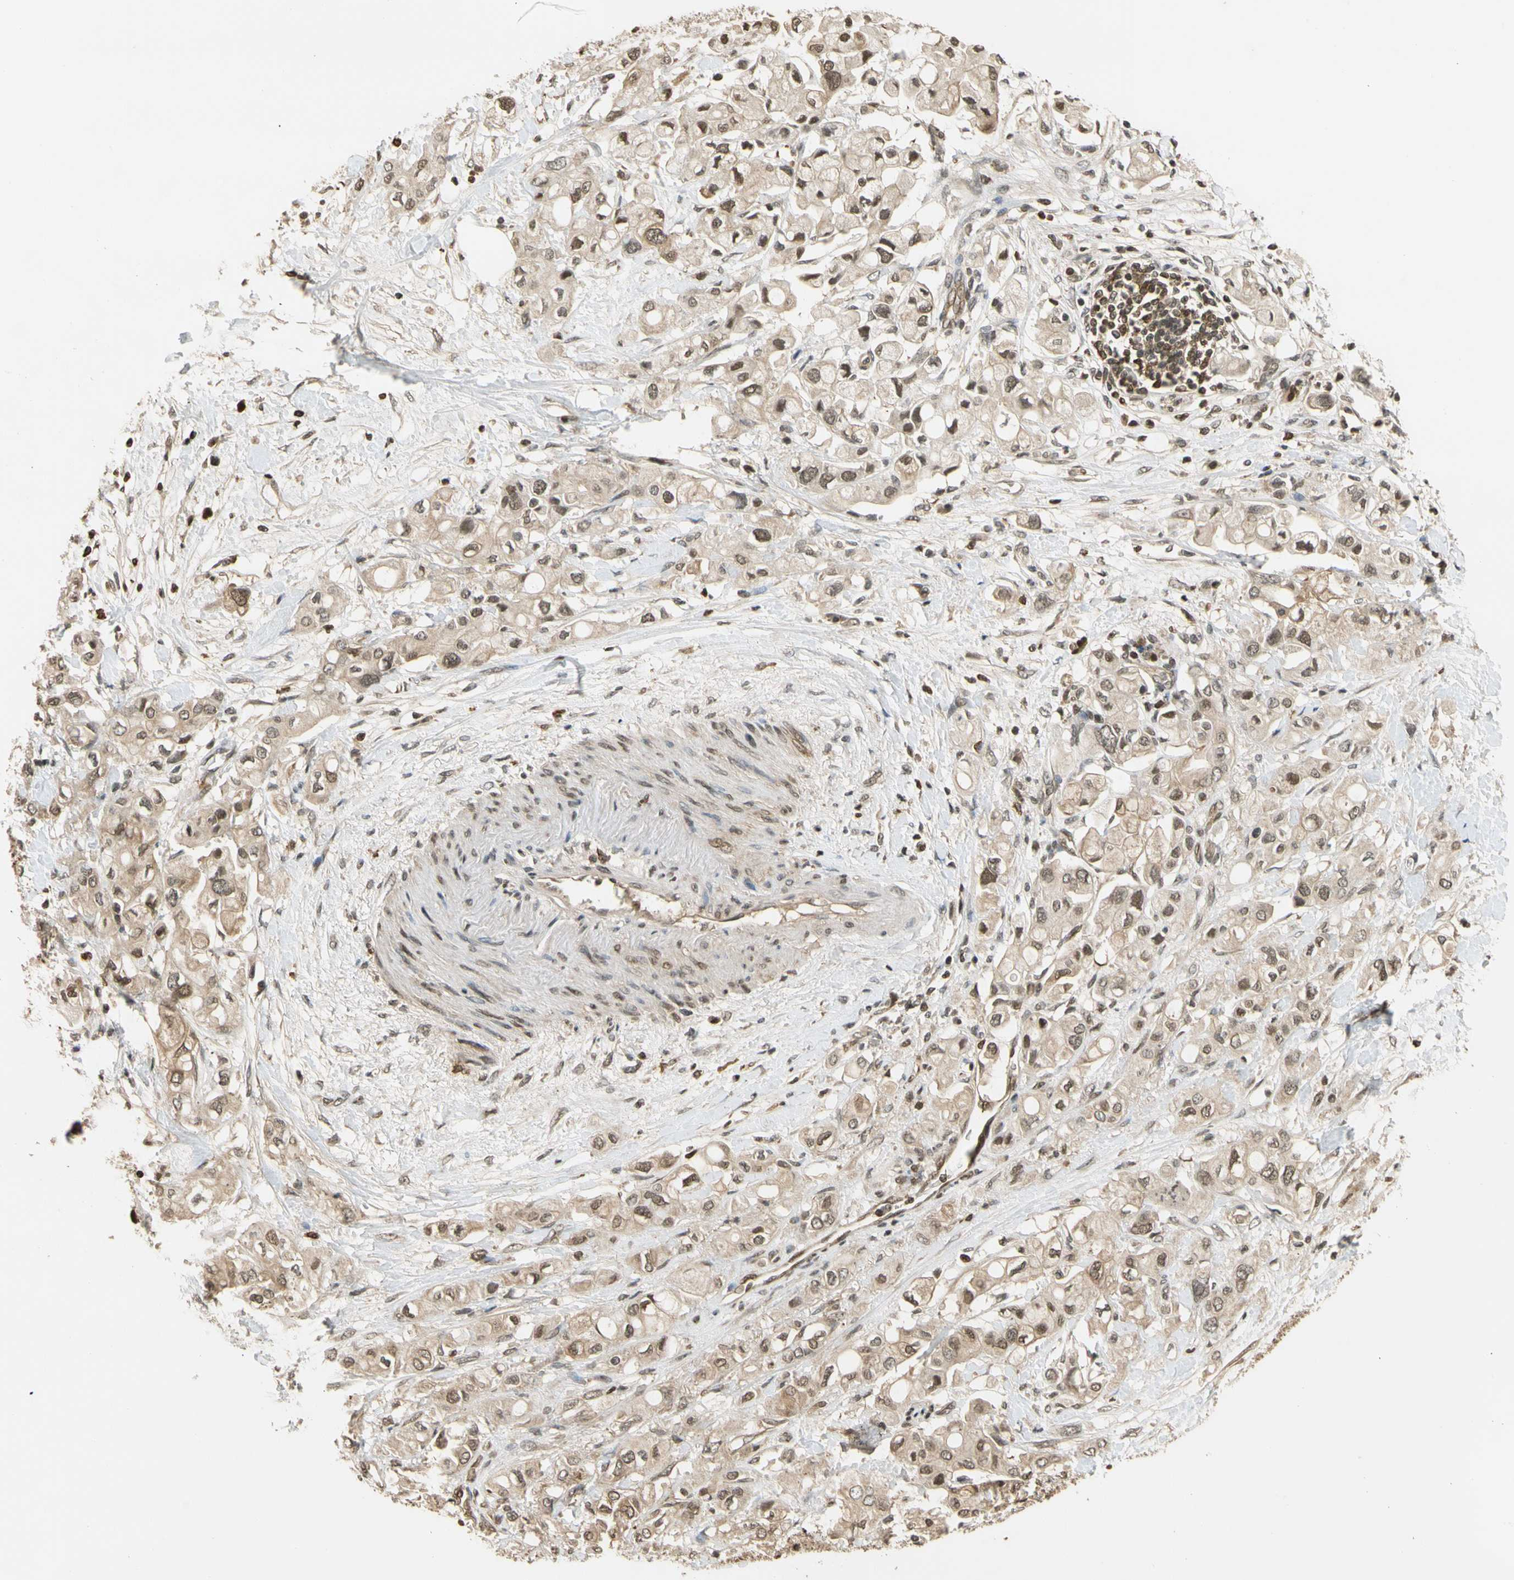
{"staining": {"intensity": "weak", "quantity": ">75%", "location": "cytoplasmic/membranous,nuclear"}, "tissue": "pancreatic cancer", "cell_type": "Tumor cells", "image_type": "cancer", "snomed": [{"axis": "morphology", "description": "Adenocarcinoma, NOS"}, {"axis": "topography", "description": "Pancreas"}], "caption": "Immunohistochemical staining of human pancreatic adenocarcinoma shows low levels of weak cytoplasmic/membranous and nuclear positivity in approximately >75% of tumor cells.", "gene": "SOD1", "patient": {"sex": "female", "age": 56}}